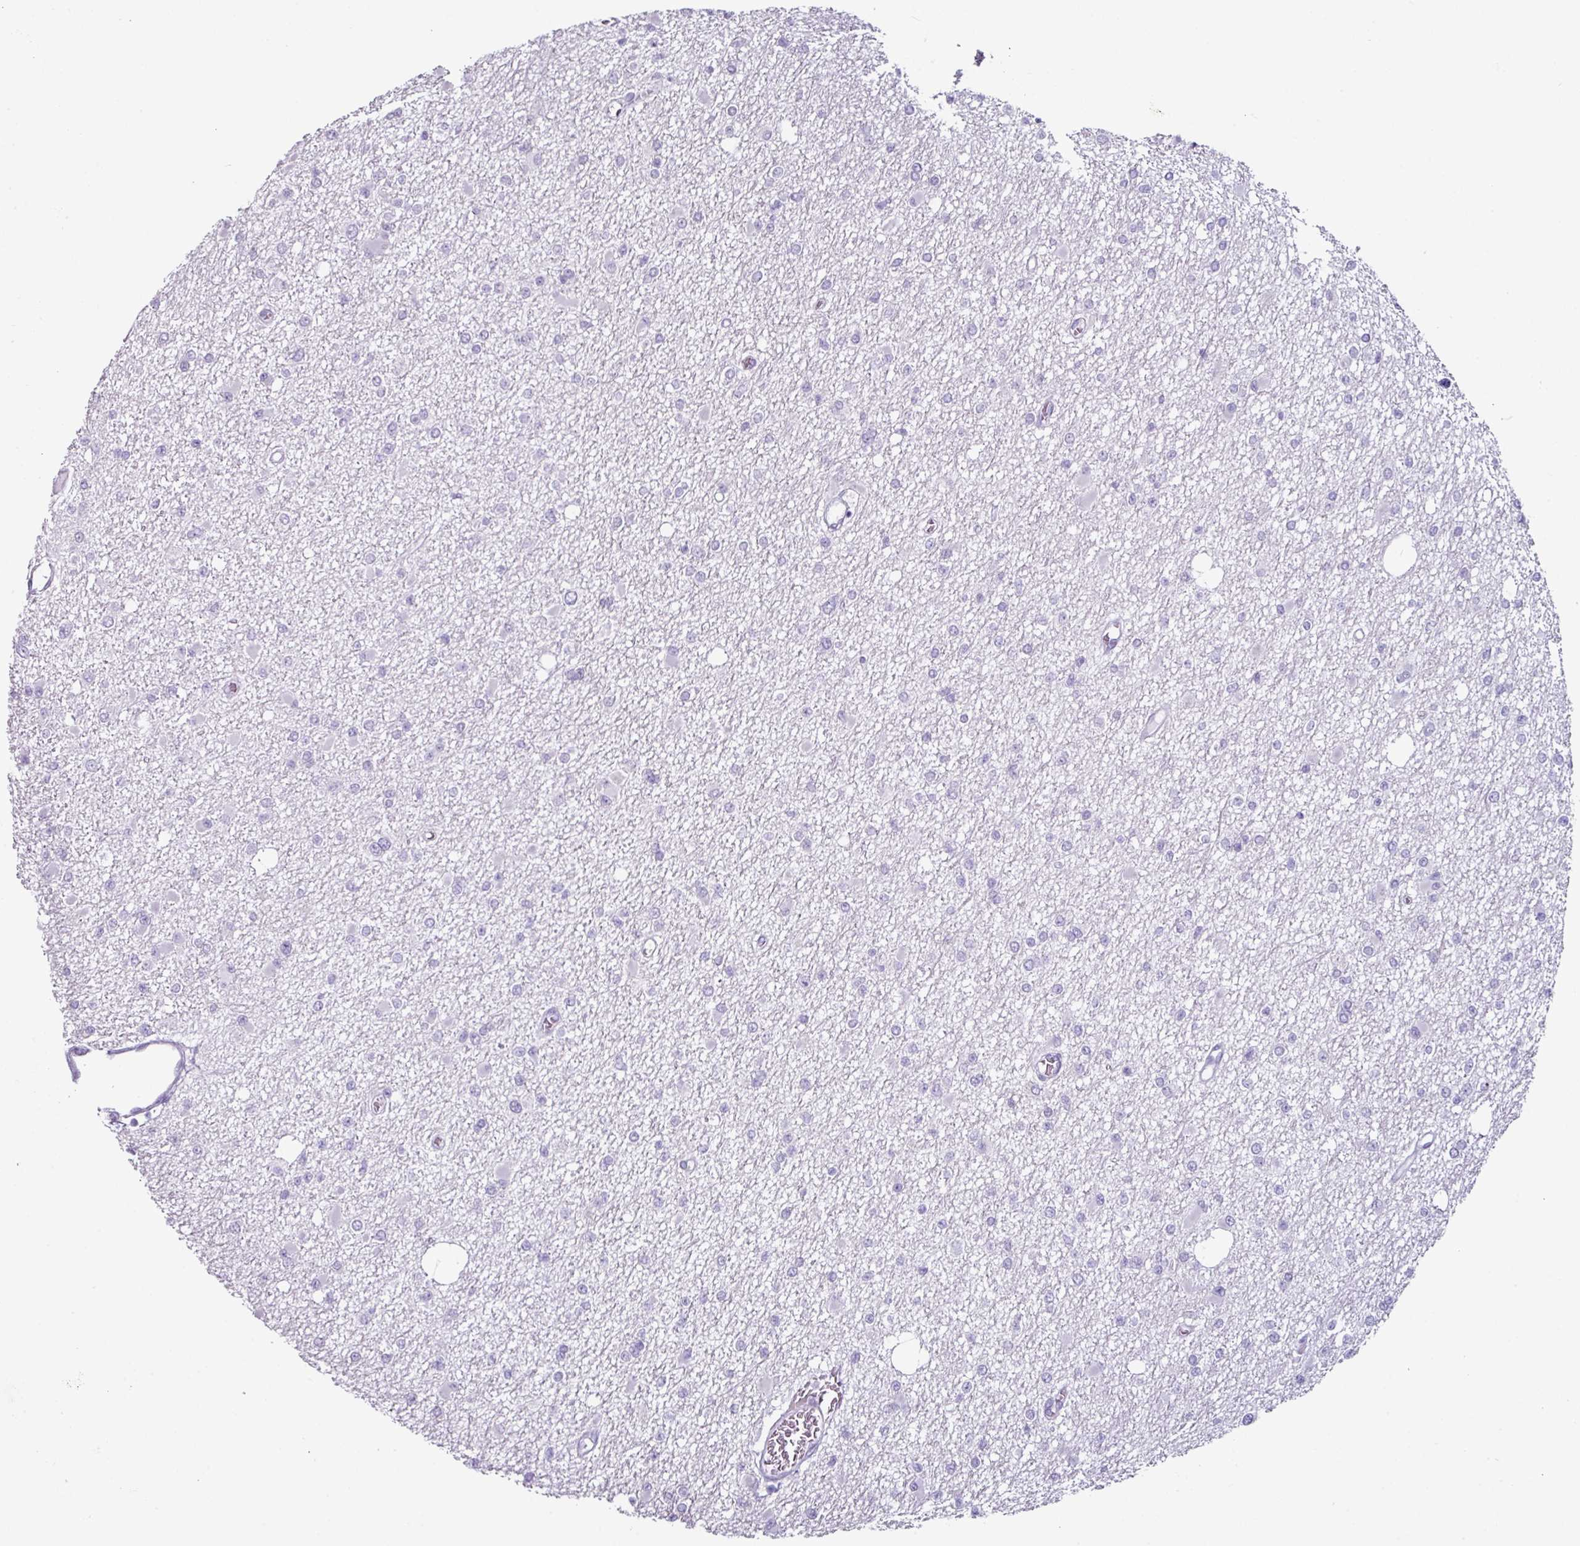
{"staining": {"intensity": "negative", "quantity": "none", "location": "none"}, "tissue": "glioma", "cell_type": "Tumor cells", "image_type": "cancer", "snomed": [{"axis": "morphology", "description": "Glioma, malignant, Low grade"}, {"axis": "topography", "description": "Brain"}], "caption": "High magnification brightfield microscopy of malignant glioma (low-grade) stained with DAB (brown) and counterstained with hematoxylin (blue): tumor cells show no significant expression.", "gene": "GLP2R", "patient": {"sex": "female", "age": 22}}